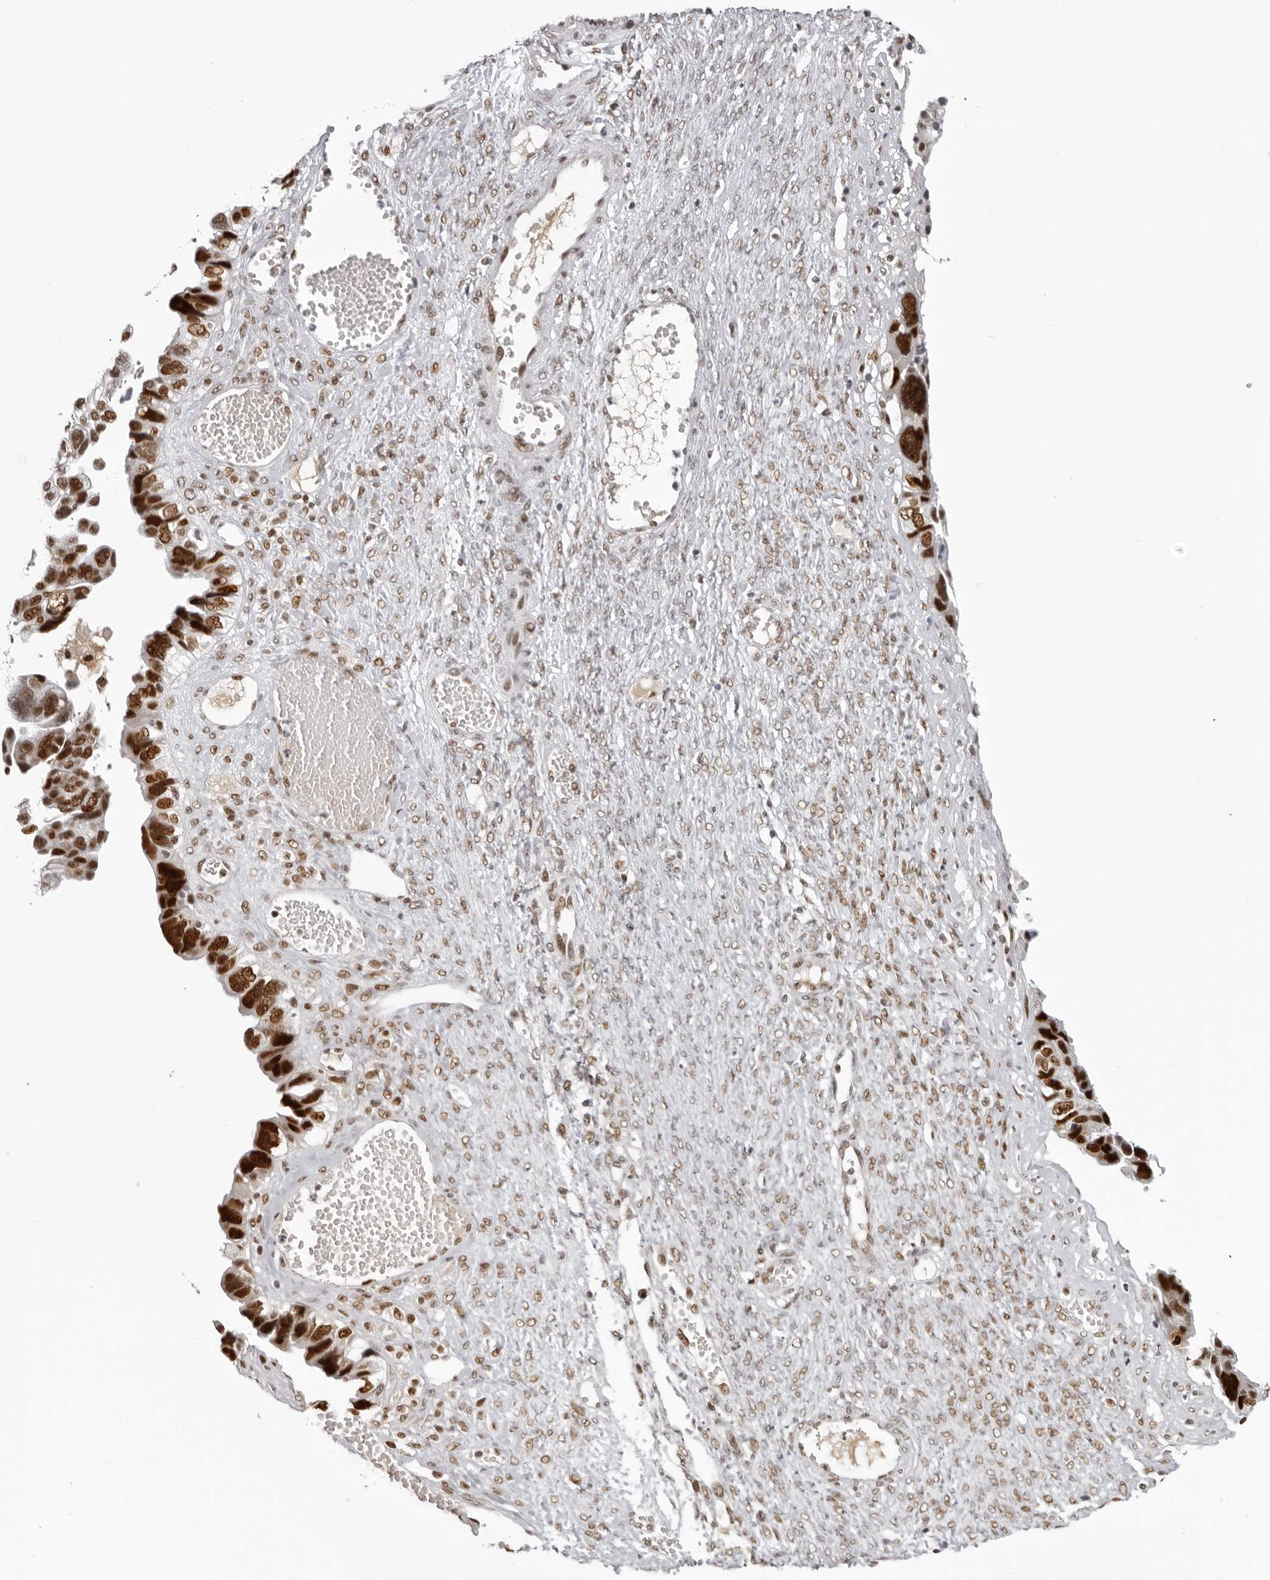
{"staining": {"intensity": "moderate", "quantity": ">75%", "location": "nuclear"}, "tissue": "ovarian cancer", "cell_type": "Tumor cells", "image_type": "cancer", "snomed": [{"axis": "morphology", "description": "Cystadenocarcinoma, serous, NOS"}, {"axis": "topography", "description": "Ovary"}], "caption": "This histopathology image exhibits serous cystadenocarcinoma (ovarian) stained with immunohistochemistry (IHC) to label a protein in brown. The nuclear of tumor cells show moderate positivity for the protein. Nuclei are counter-stained blue.", "gene": "HEXIM2", "patient": {"sex": "female", "age": 79}}